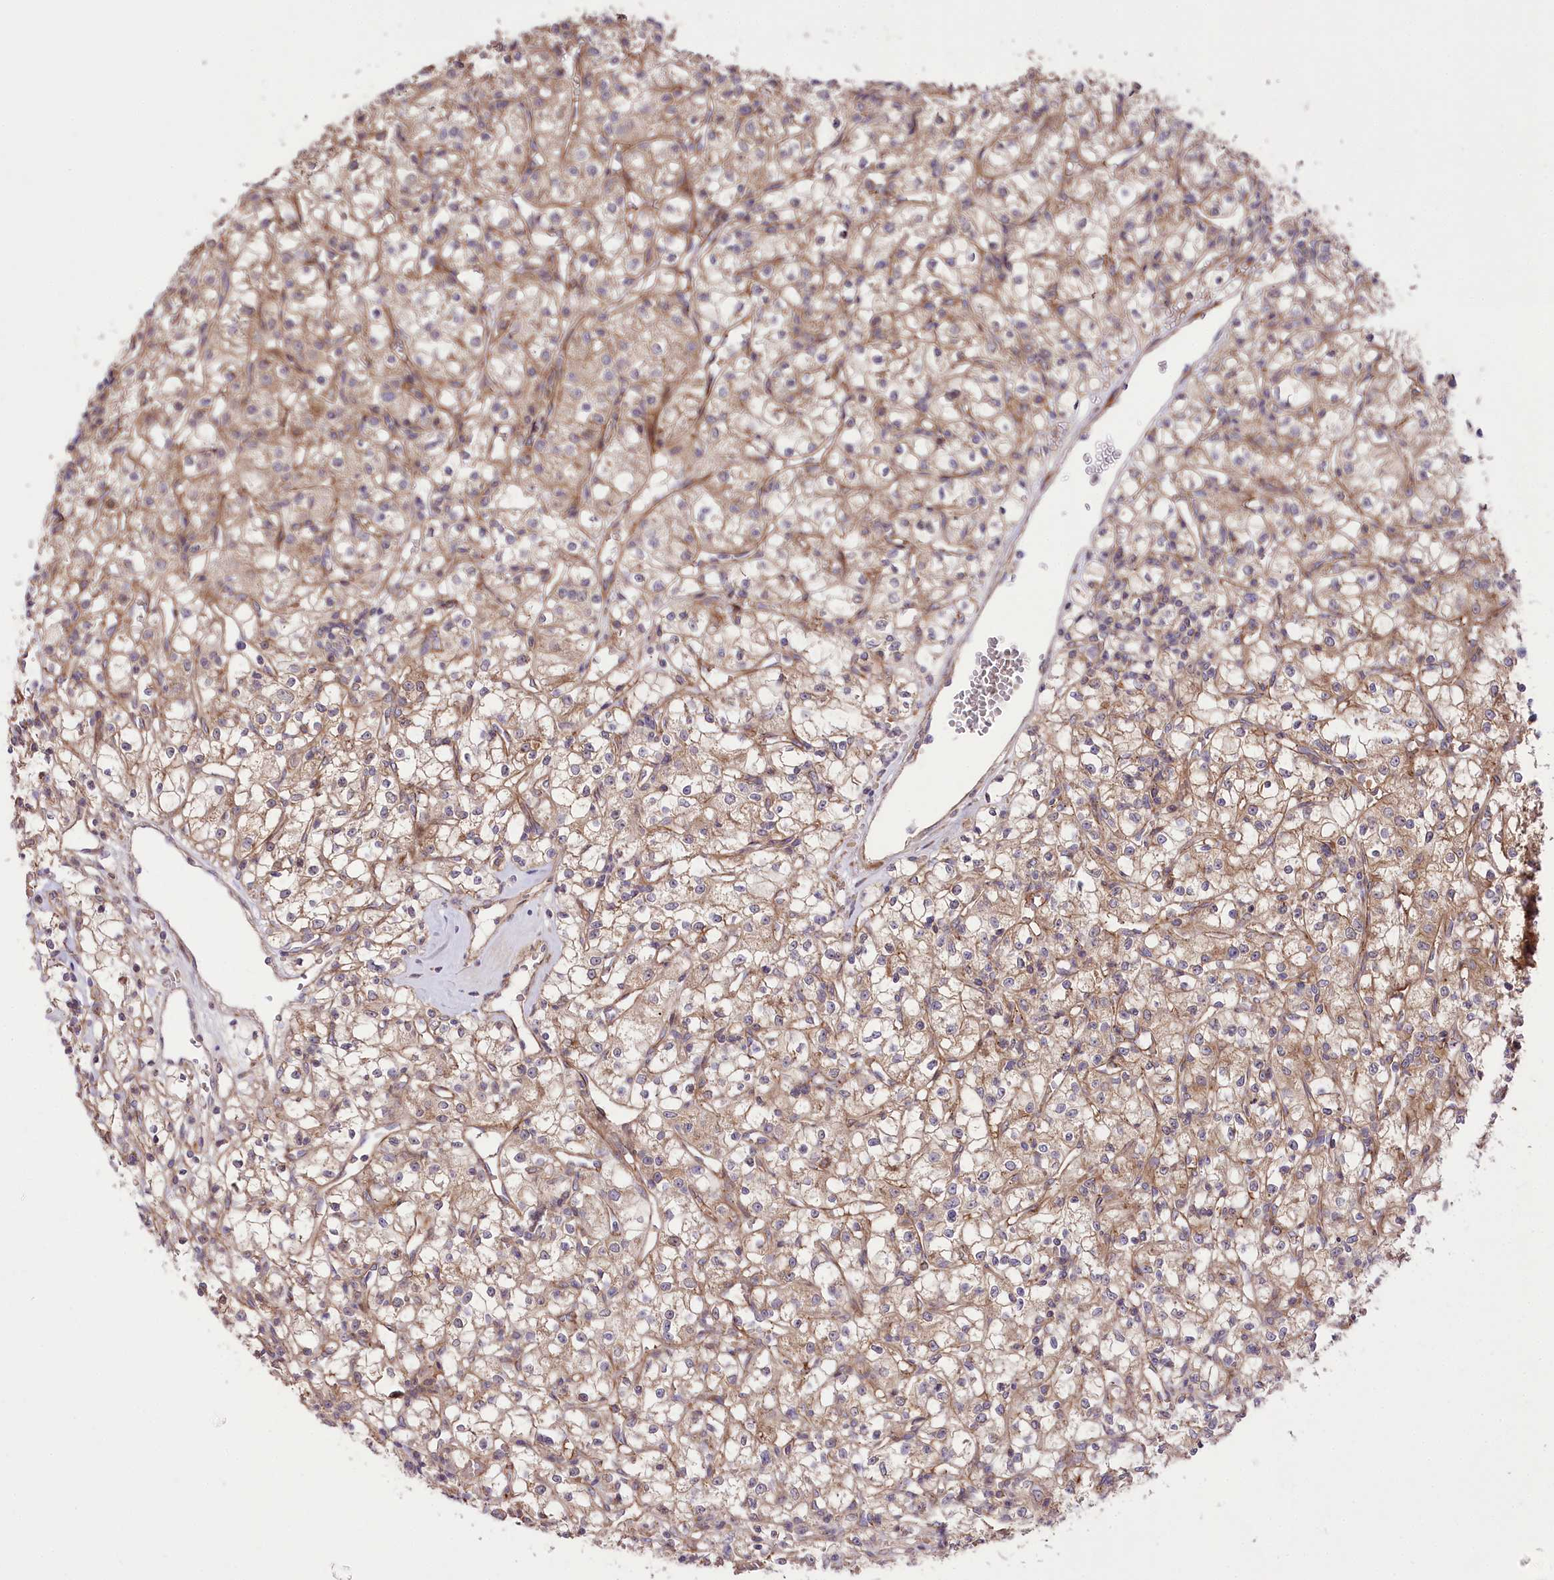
{"staining": {"intensity": "weak", "quantity": ">75%", "location": "cytoplasmic/membranous"}, "tissue": "renal cancer", "cell_type": "Tumor cells", "image_type": "cancer", "snomed": [{"axis": "morphology", "description": "Adenocarcinoma, NOS"}, {"axis": "topography", "description": "Kidney"}], "caption": "Tumor cells display low levels of weak cytoplasmic/membranous expression in about >75% of cells in human renal cancer (adenocarcinoma).", "gene": "TRUB1", "patient": {"sex": "female", "age": 59}}